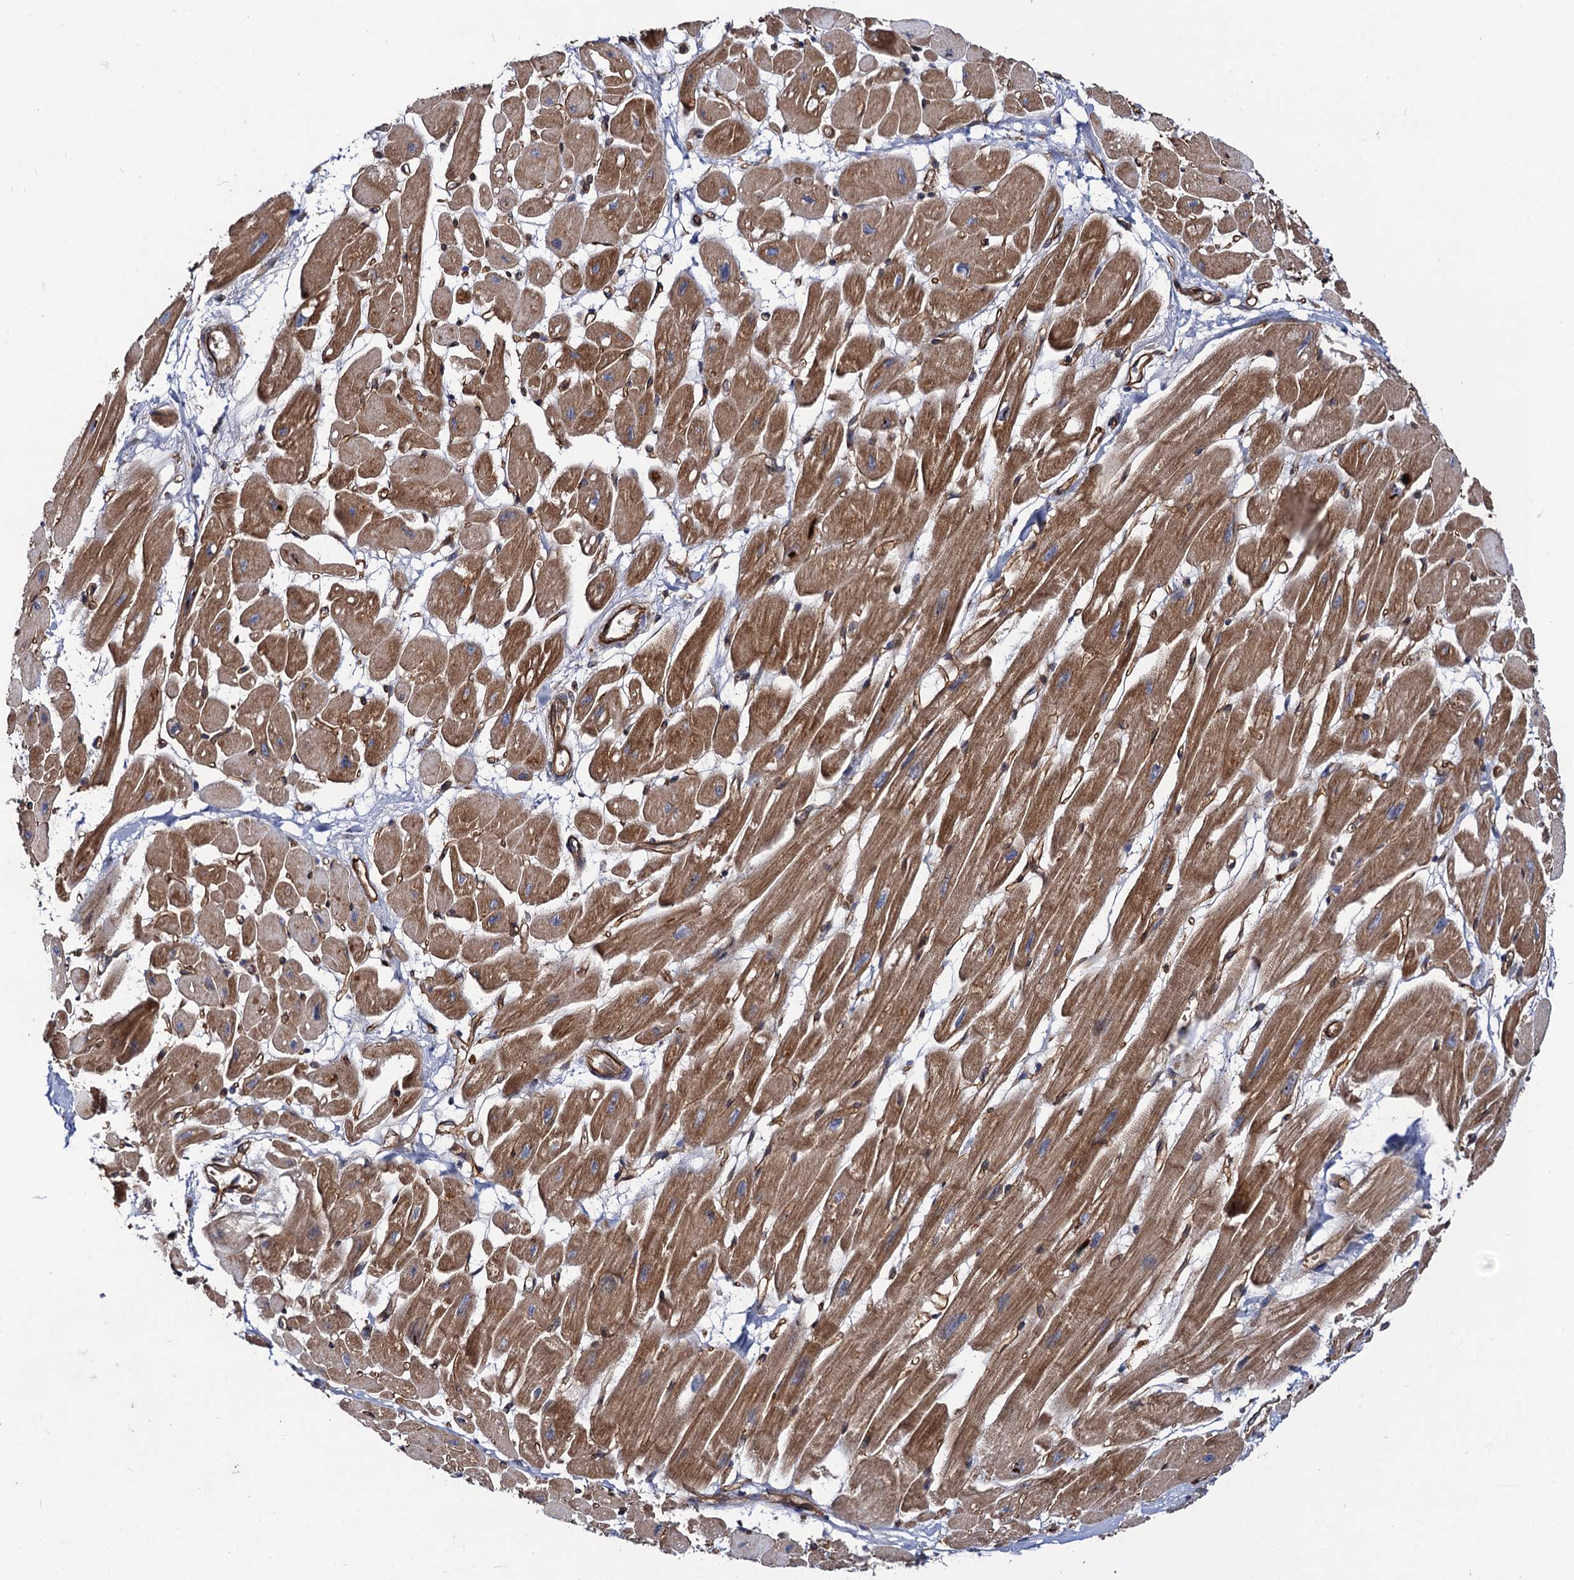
{"staining": {"intensity": "moderate", "quantity": ">75%", "location": "cytoplasmic/membranous"}, "tissue": "heart muscle", "cell_type": "Cardiomyocytes", "image_type": "normal", "snomed": [{"axis": "morphology", "description": "Normal tissue, NOS"}, {"axis": "topography", "description": "Heart"}], "caption": "This micrograph reveals IHC staining of normal human heart muscle, with medium moderate cytoplasmic/membranous positivity in about >75% of cardiomyocytes.", "gene": "CIP2A", "patient": {"sex": "female", "age": 54}}